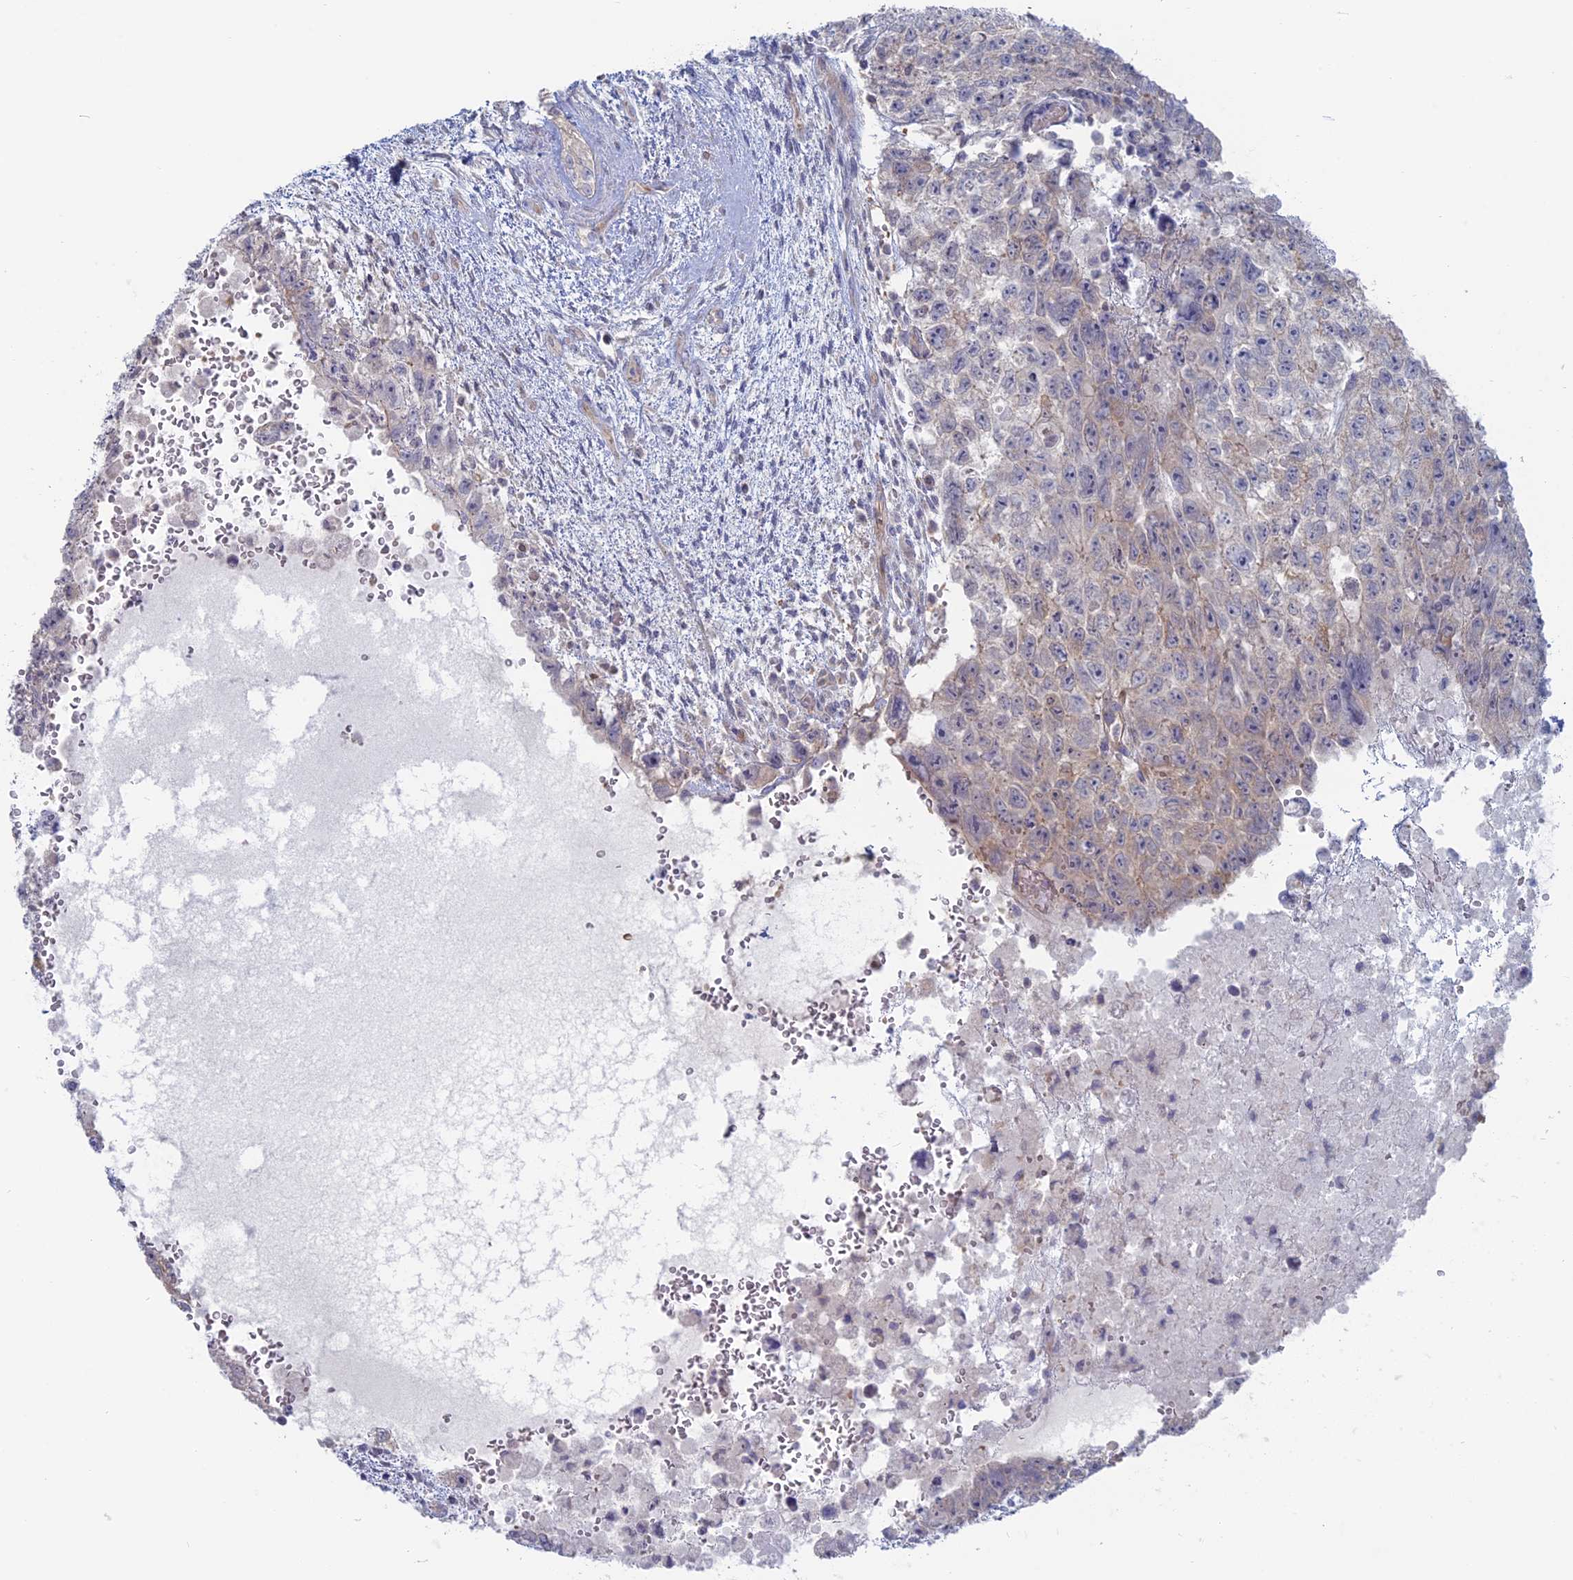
{"staining": {"intensity": "weak", "quantity": "<25%", "location": "cytoplasmic/membranous"}, "tissue": "testis cancer", "cell_type": "Tumor cells", "image_type": "cancer", "snomed": [{"axis": "morphology", "description": "Carcinoma, Embryonal, NOS"}, {"axis": "topography", "description": "Testis"}], "caption": "Immunohistochemistry (IHC) micrograph of neoplastic tissue: testis cancer (embryonal carcinoma) stained with DAB (3,3'-diaminobenzidine) demonstrates no significant protein positivity in tumor cells.", "gene": "TBC1D30", "patient": {"sex": "male", "age": 26}}